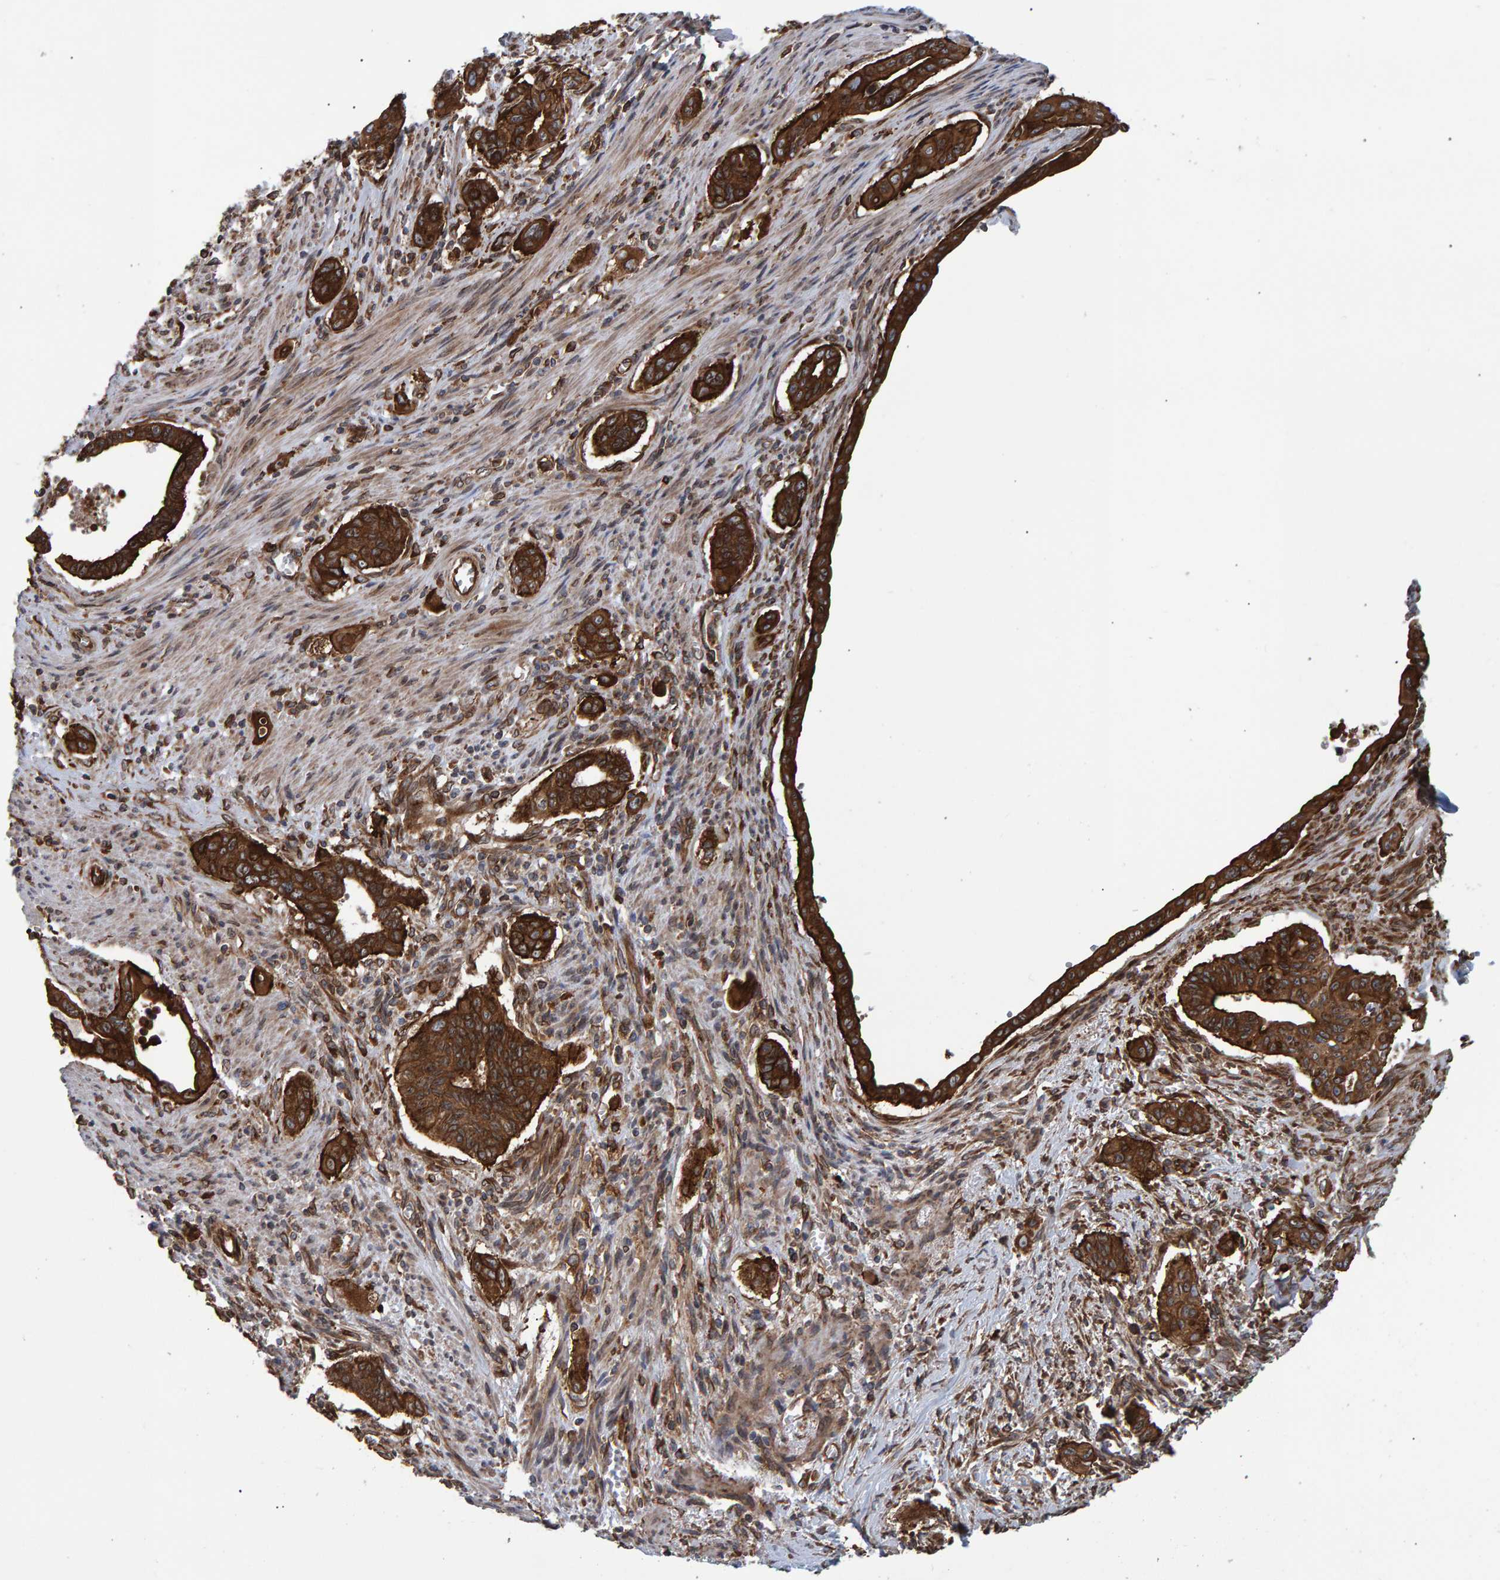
{"staining": {"intensity": "strong", "quantity": ">75%", "location": "cytoplasmic/membranous"}, "tissue": "pancreatic cancer", "cell_type": "Tumor cells", "image_type": "cancer", "snomed": [{"axis": "morphology", "description": "Adenocarcinoma, NOS"}, {"axis": "topography", "description": "Pancreas"}], "caption": "This is a histology image of immunohistochemistry staining of pancreatic cancer (adenocarcinoma), which shows strong positivity in the cytoplasmic/membranous of tumor cells.", "gene": "FAM117A", "patient": {"sex": "male", "age": 77}}